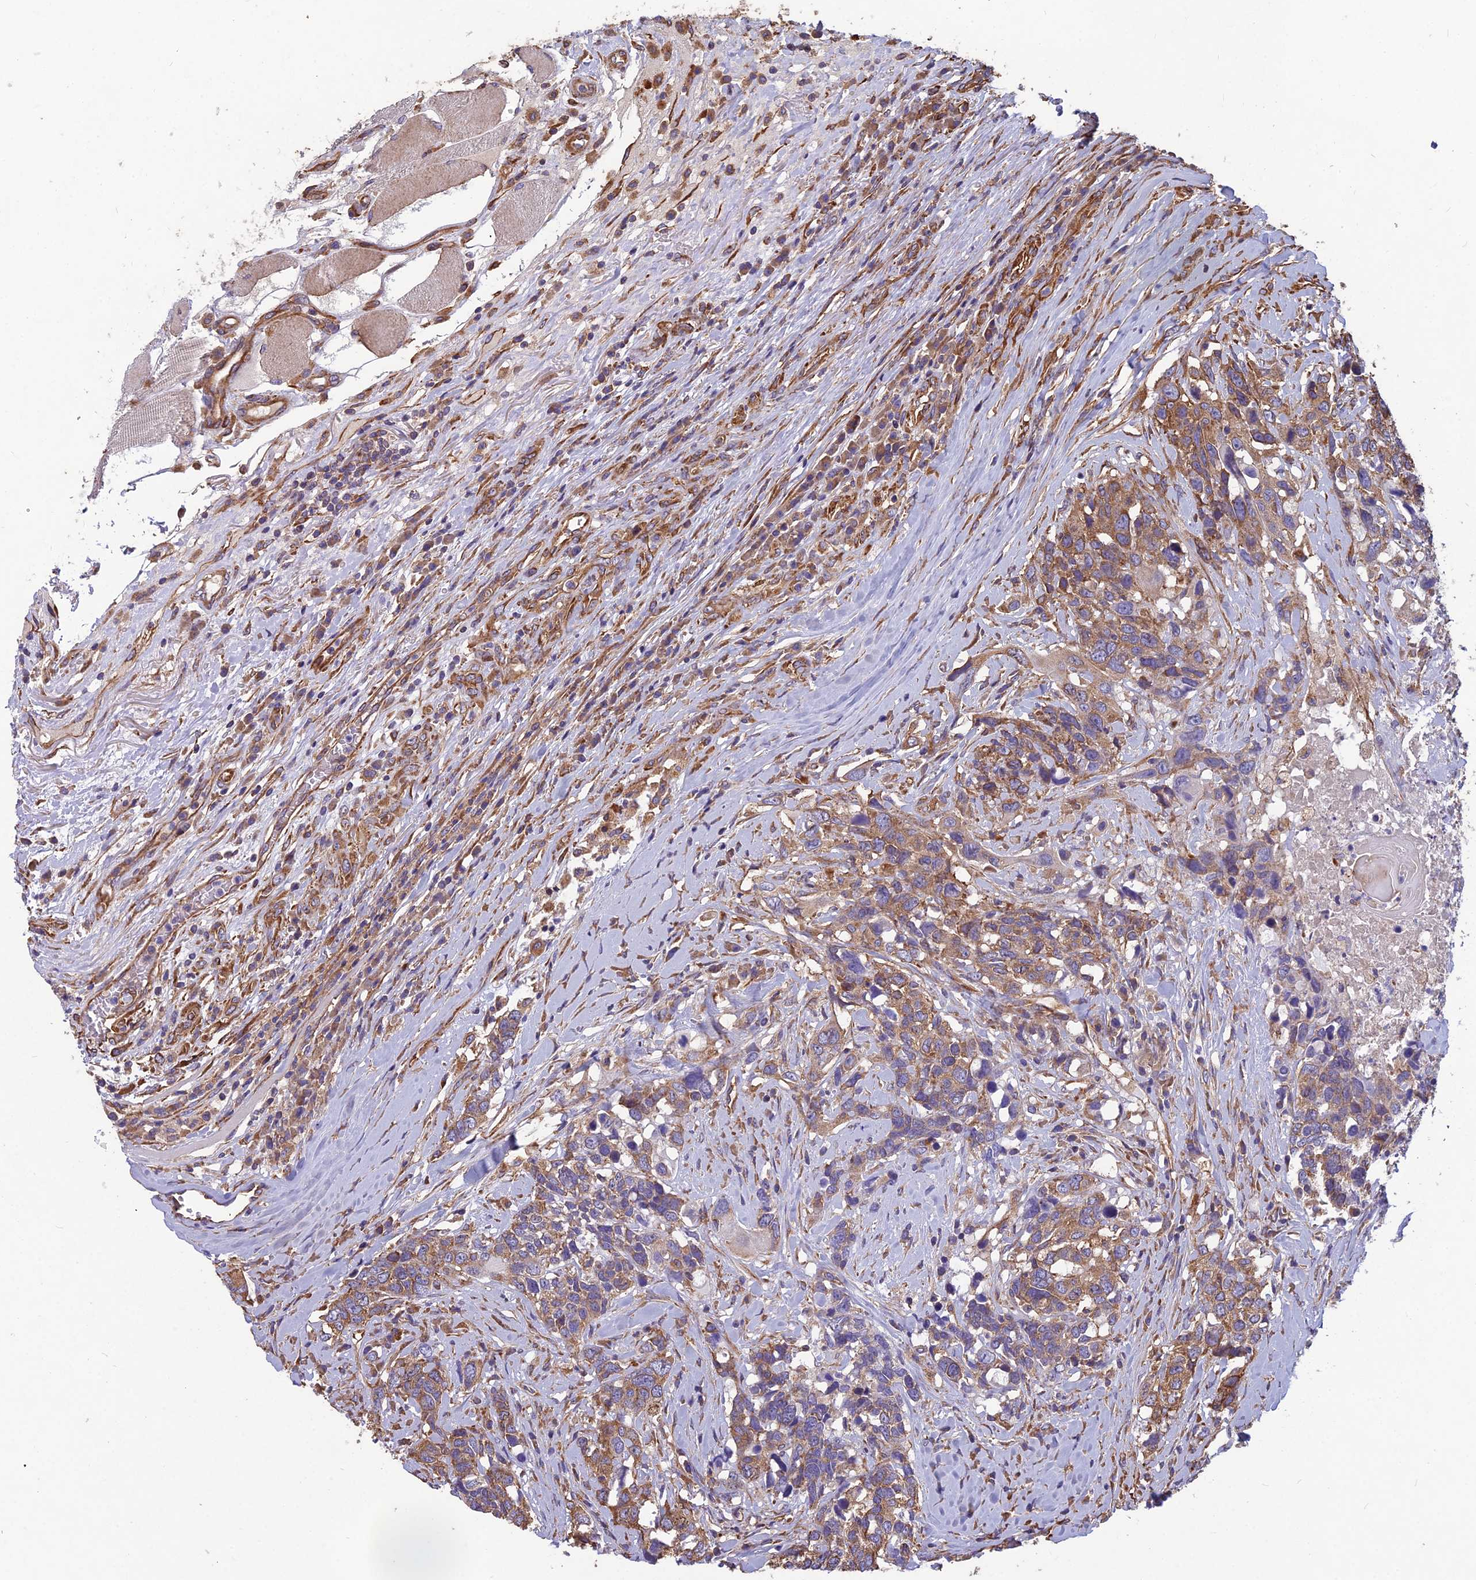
{"staining": {"intensity": "moderate", "quantity": "25%-75%", "location": "cytoplasmic/membranous"}, "tissue": "head and neck cancer", "cell_type": "Tumor cells", "image_type": "cancer", "snomed": [{"axis": "morphology", "description": "Squamous cell carcinoma, NOS"}, {"axis": "topography", "description": "Head-Neck"}], "caption": "The micrograph displays staining of squamous cell carcinoma (head and neck), revealing moderate cytoplasmic/membranous protein positivity (brown color) within tumor cells.", "gene": "SPDL1", "patient": {"sex": "male", "age": 66}}